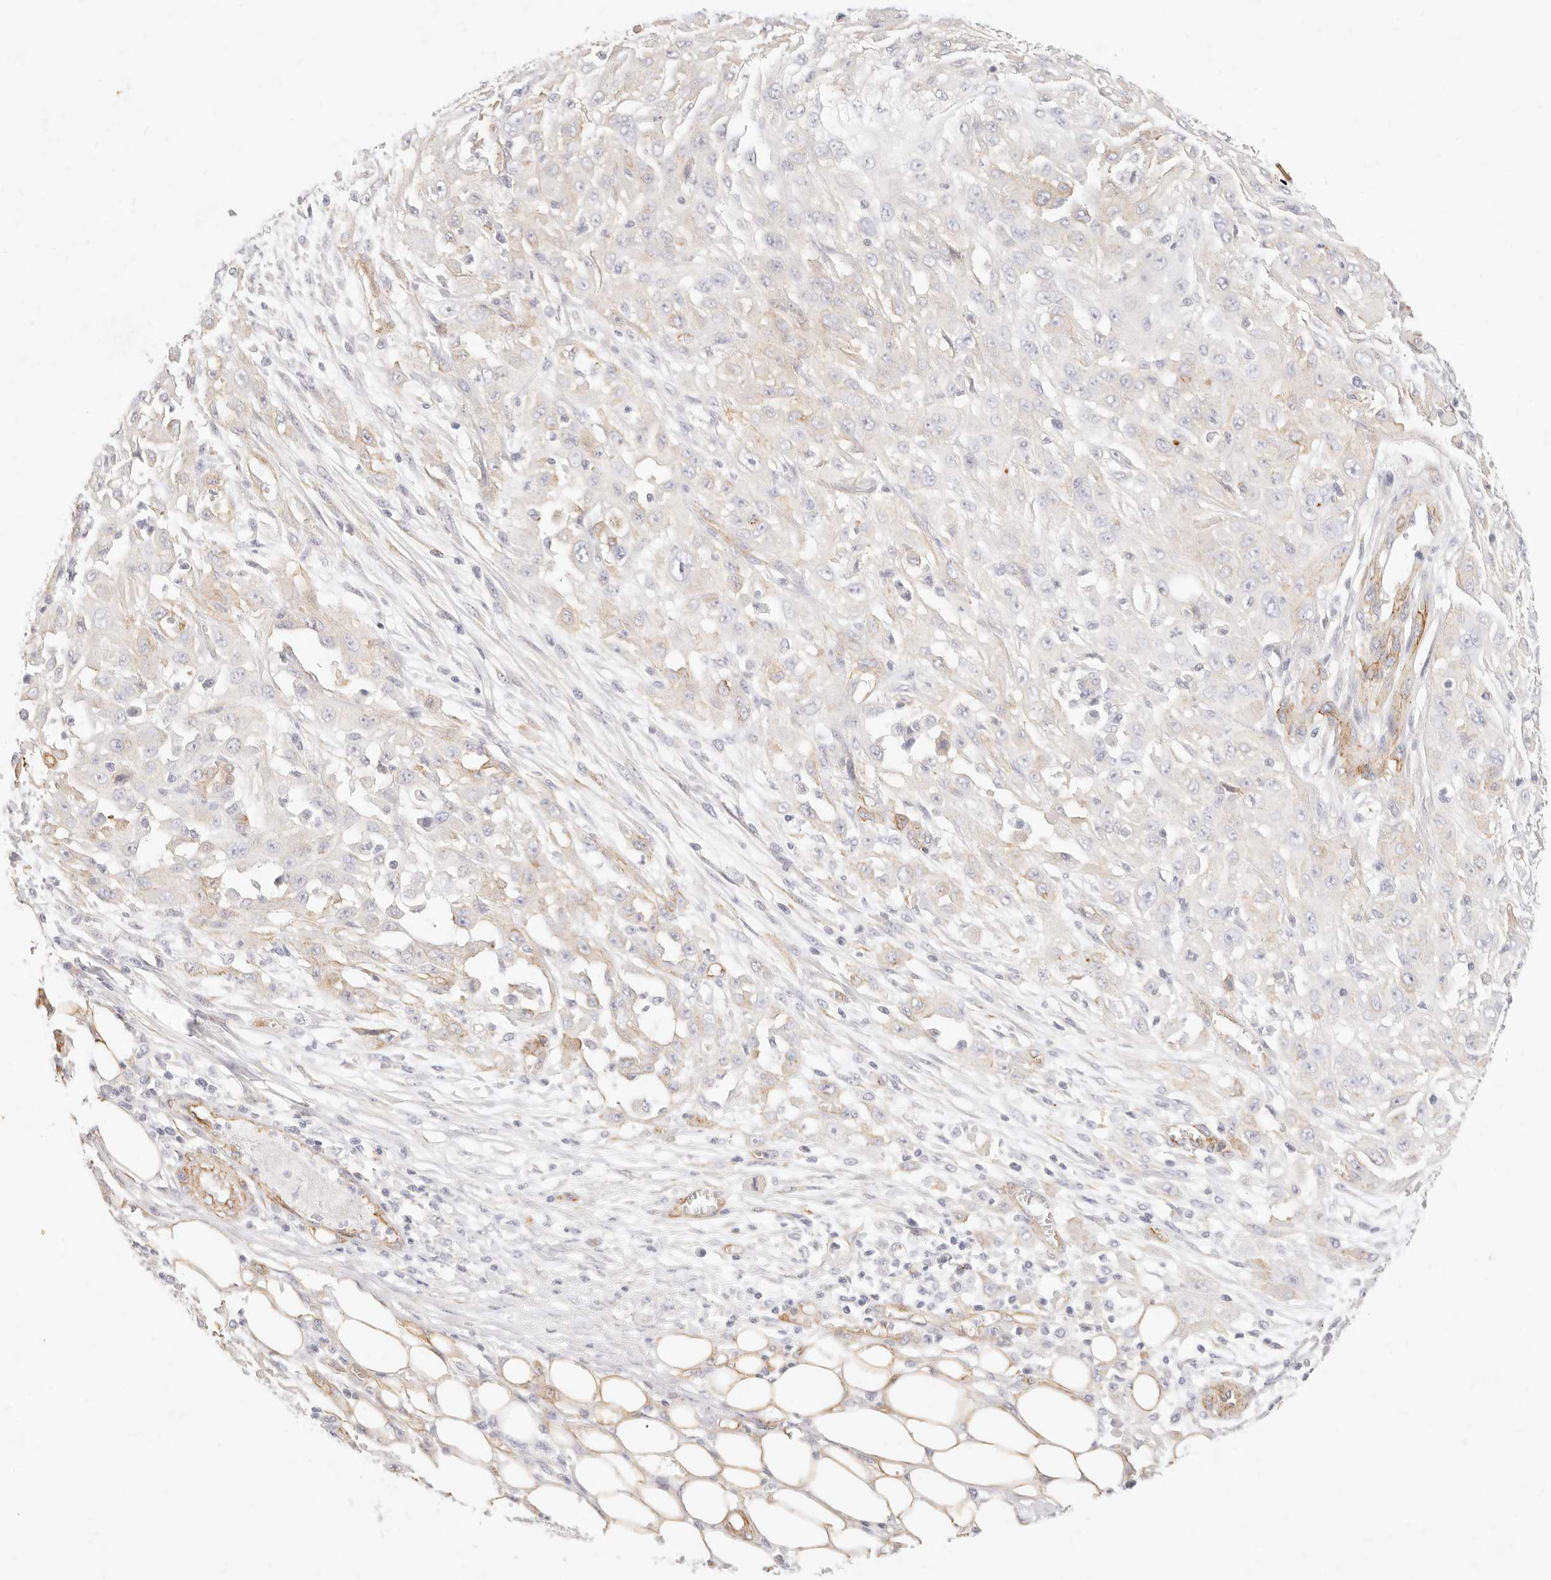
{"staining": {"intensity": "weak", "quantity": "<25%", "location": "cytoplasmic/membranous"}, "tissue": "skin cancer", "cell_type": "Tumor cells", "image_type": "cancer", "snomed": [{"axis": "morphology", "description": "Squamous cell carcinoma, NOS"}, {"axis": "morphology", "description": "Squamous cell carcinoma, metastatic, NOS"}, {"axis": "topography", "description": "Skin"}, {"axis": "topography", "description": "Lymph node"}], "caption": "Micrograph shows no protein positivity in tumor cells of skin cancer (squamous cell carcinoma) tissue.", "gene": "NUS1", "patient": {"sex": "male", "age": 75}}